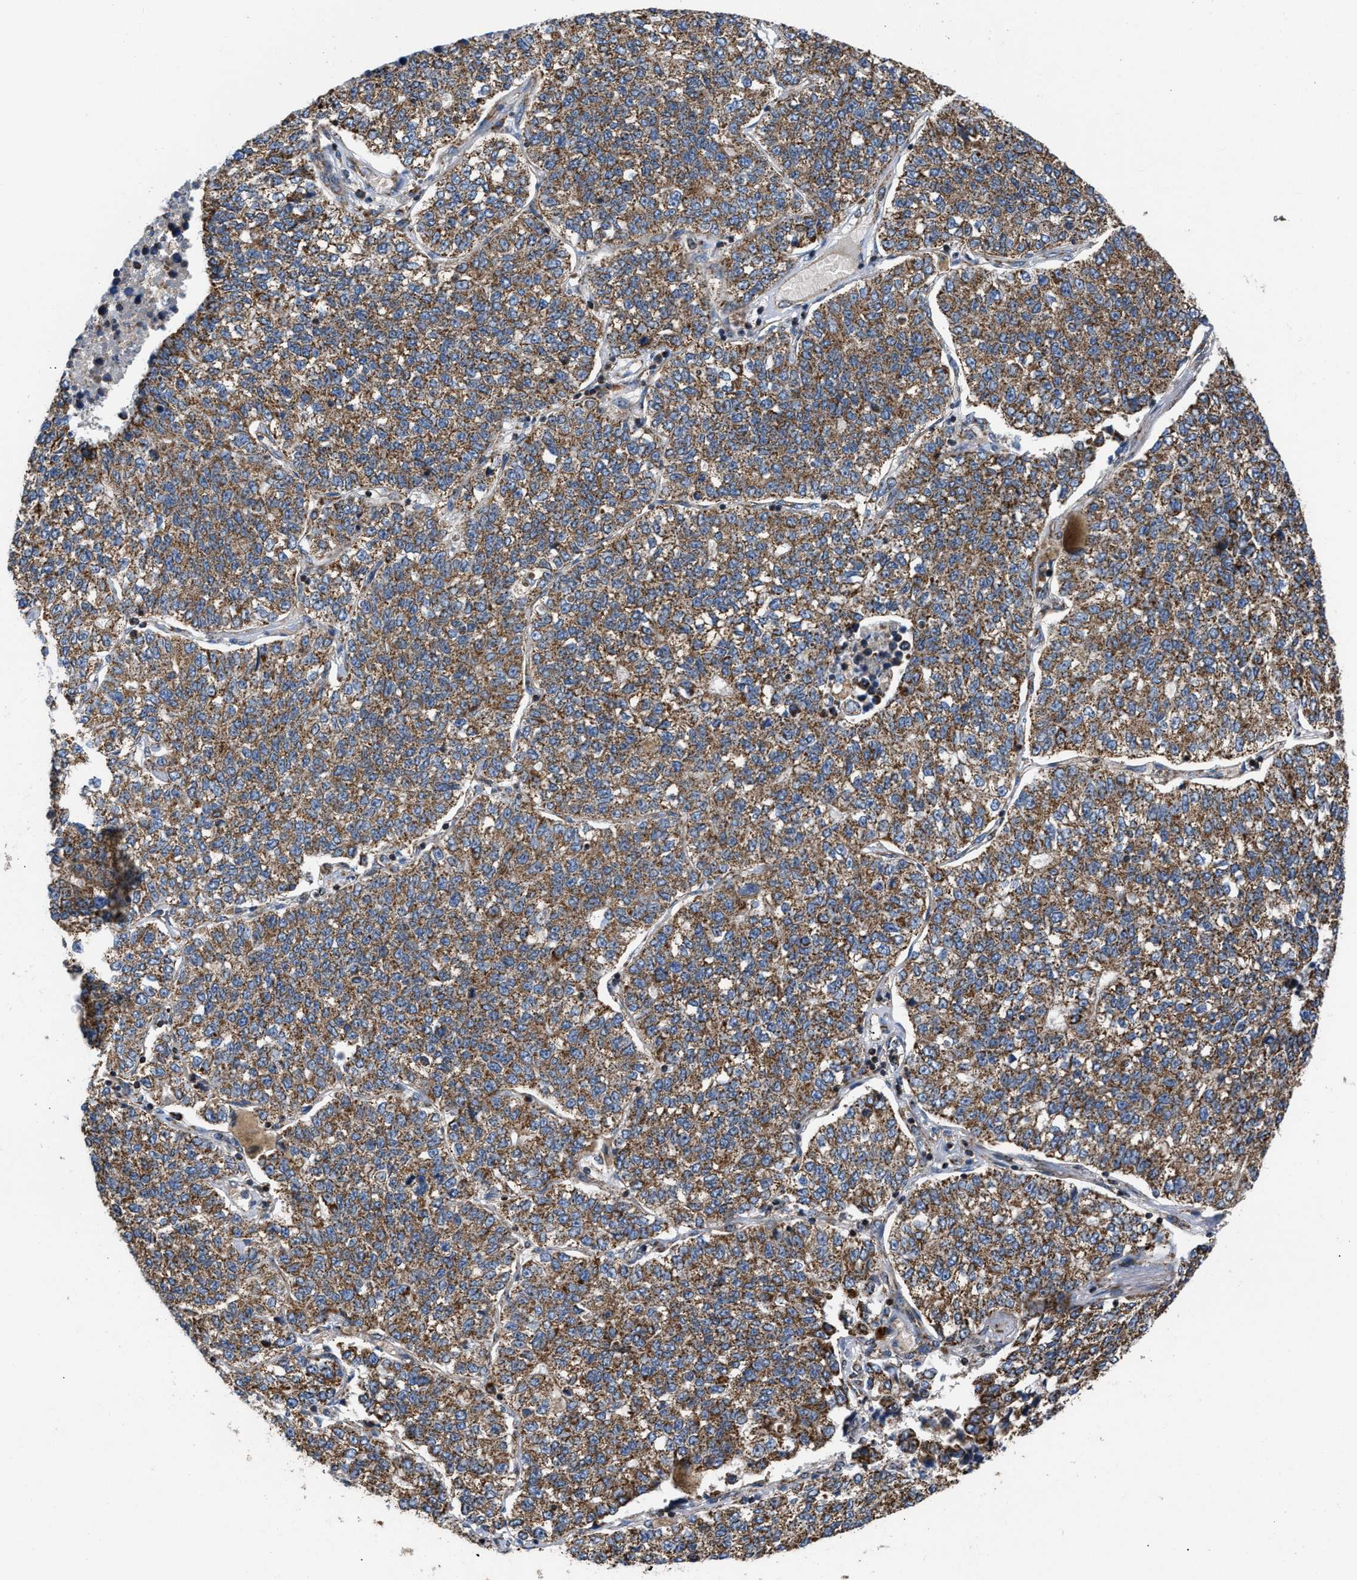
{"staining": {"intensity": "moderate", "quantity": ">75%", "location": "cytoplasmic/membranous"}, "tissue": "lung cancer", "cell_type": "Tumor cells", "image_type": "cancer", "snomed": [{"axis": "morphology", "description": "Adenocarcinoma, NOS"}, {"axis": "topography", "description": "Lung"}], "caption": "Lung cancer was stained to show a protein in brown. There is medium levels of moderate cytoplasmic/membranous expression in approximately >75% of tumor cells. The staining is performed using DAB brown chromogen to label protein expression. The nuclei are counter-stained blue using hematoxylin.", "gene": "OPTN", "patient": {"sex": "male", "age": 49}}